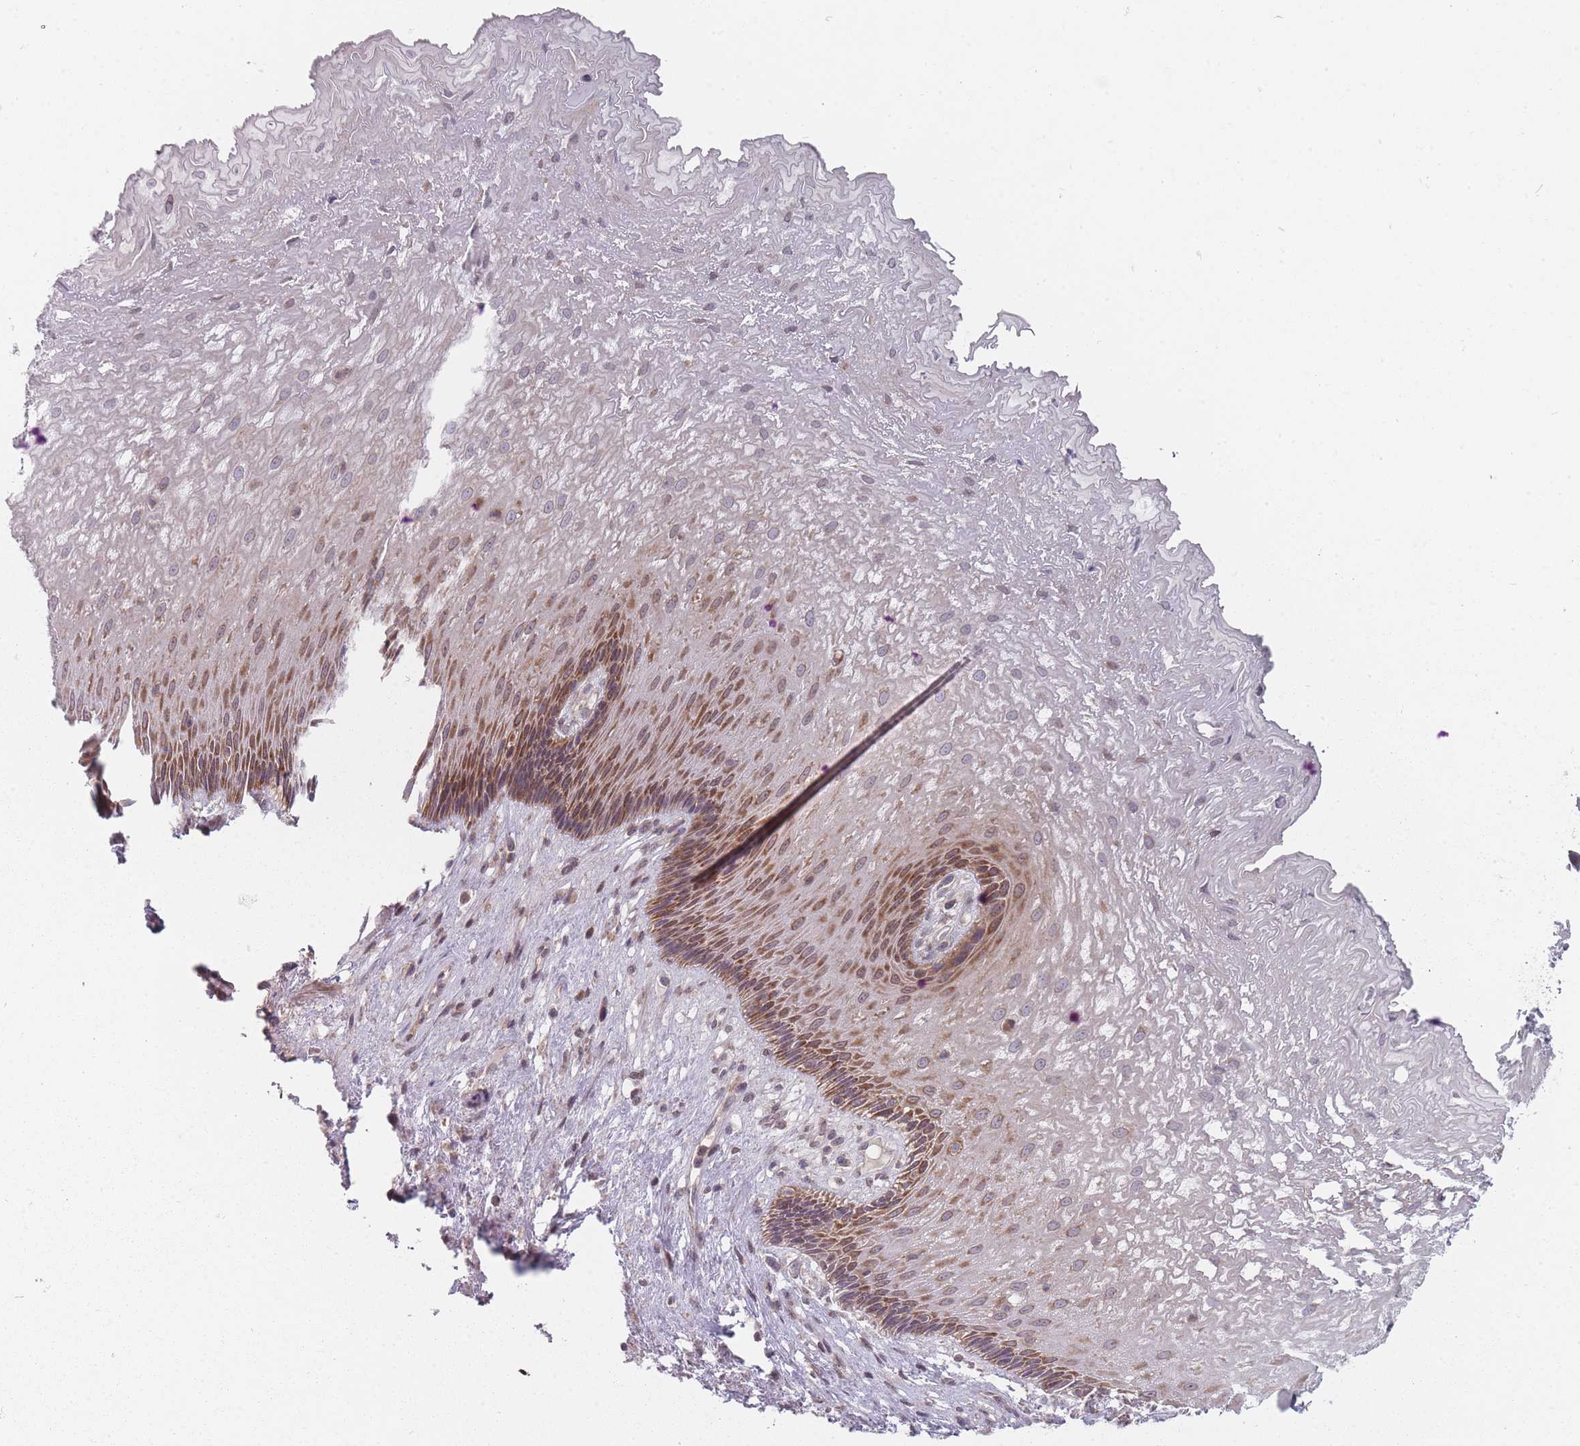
{"staining": {"intensity": "moderate", "quantity": "25%-75%", "location": "cytoplasmic/membranous"}, "tissue": "esophagus", "cell_type": "Squamous epithelial cells", "image_type": "normal", "snomed": [{"axis": "morphology", "description": "Normal tissue, NOS"}, {"axis": "topography", "description": "Esophagus"}], "caption": "A micrograph of human esophagus stained for a protein displays moderate cytoplasmic/membranous brown staining in squamous epithelial cells. Ihc stains the protein of interest in brown and the nuclei are stained blue.", "gene": "PCDH12", "patient": {"sex": "male", "age": 60}}